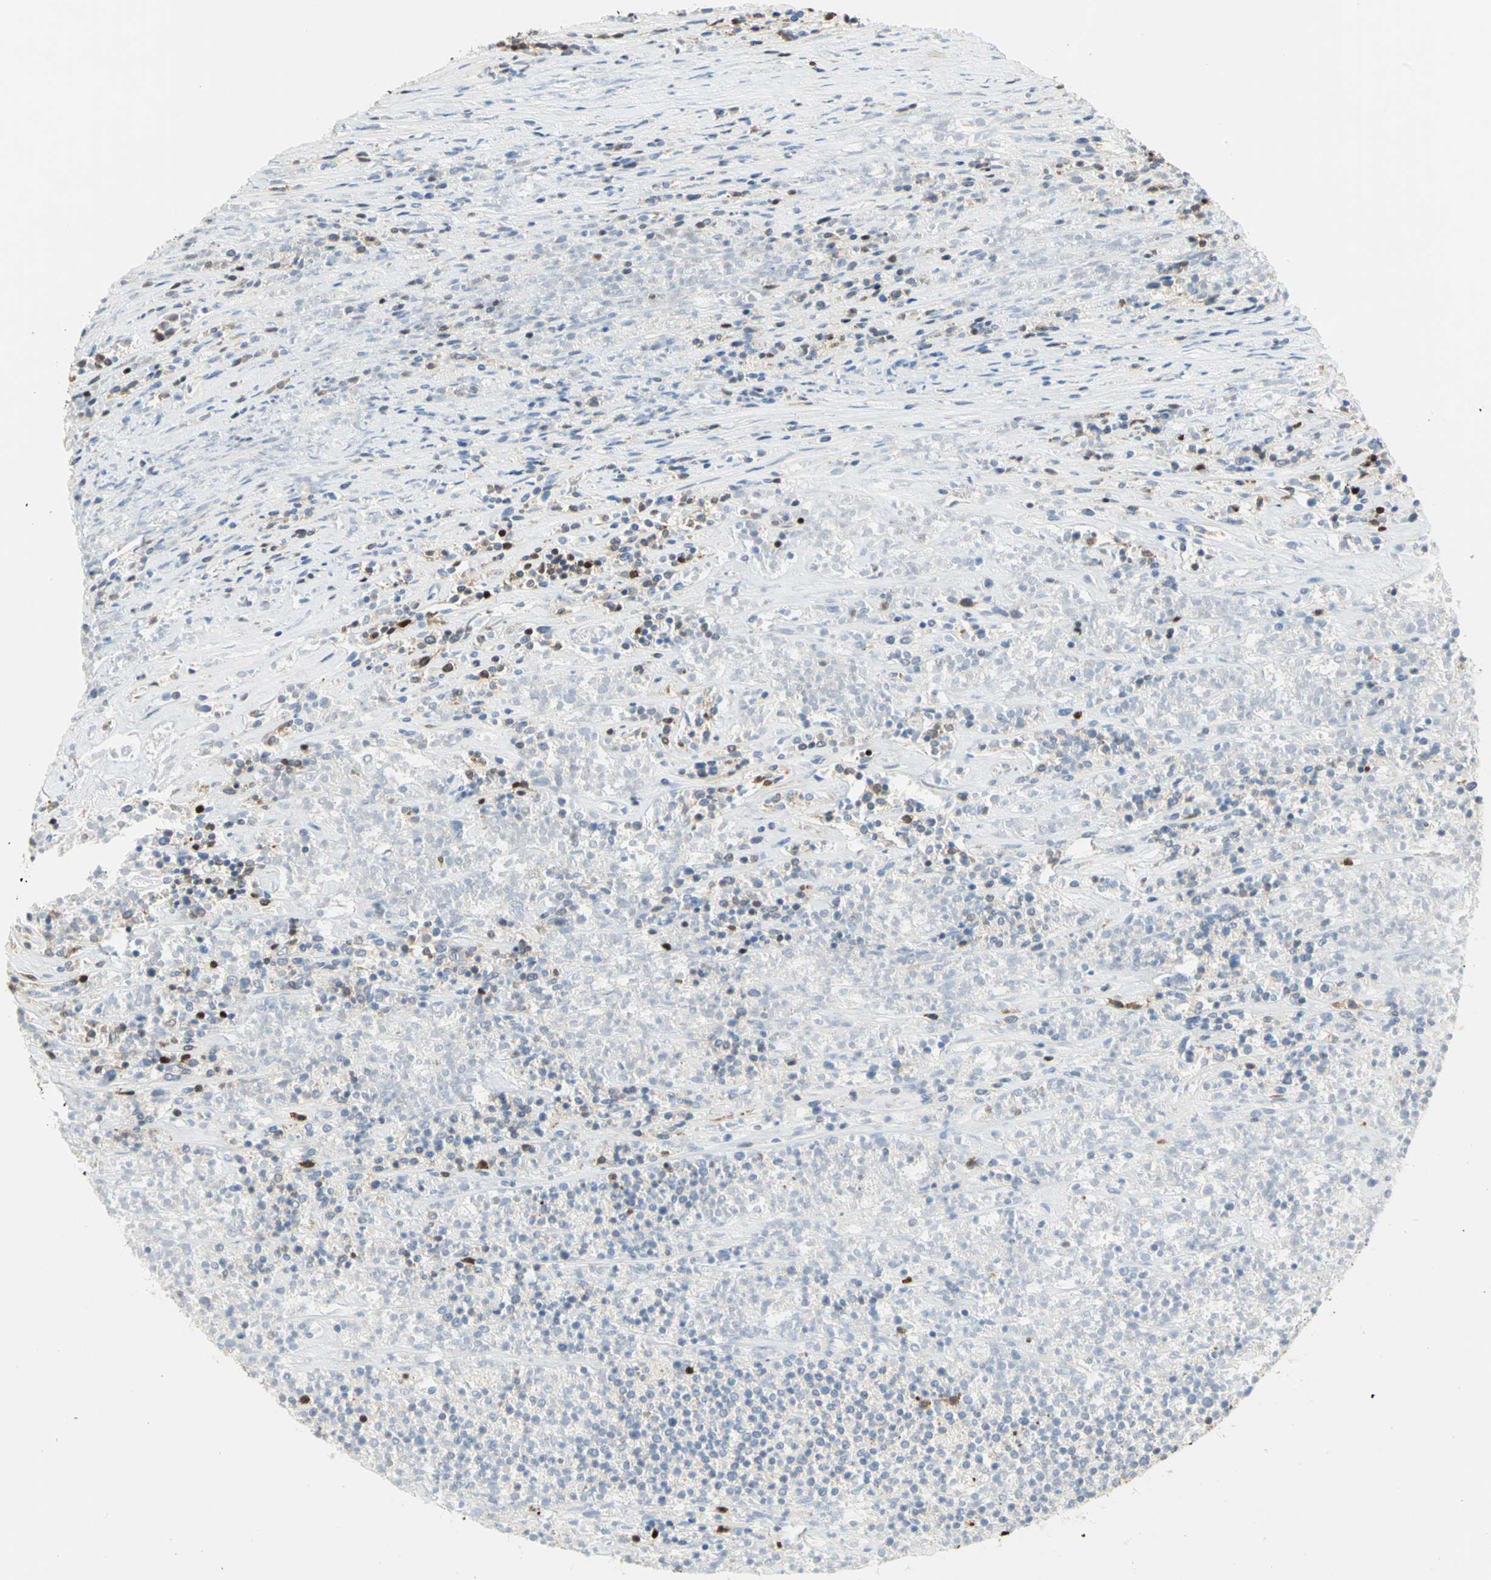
{"staining": {"intensity": "strong", "quantity": "<25%", "location": "nuclear"}, "tissue": "lymphoma", "cell_type": "Tumor cells", "image_type": "cancer", "snomed": [{"axis": "morphology", "description": "Malignant lymphoma, non-Hodgkin's type, High grade"}, {"axis": "topography", "description": "Lymph node"}], "caption": "This photomicrograph reveals lymphoma stained with immunohistochemistry to label a protein in brown. The nuclear of tumor cells show strong positivity for the protein. Nuclei are counter-stained blue.", "gene": "HMGB1", "patient": {"sex": "female", "age": 73}}